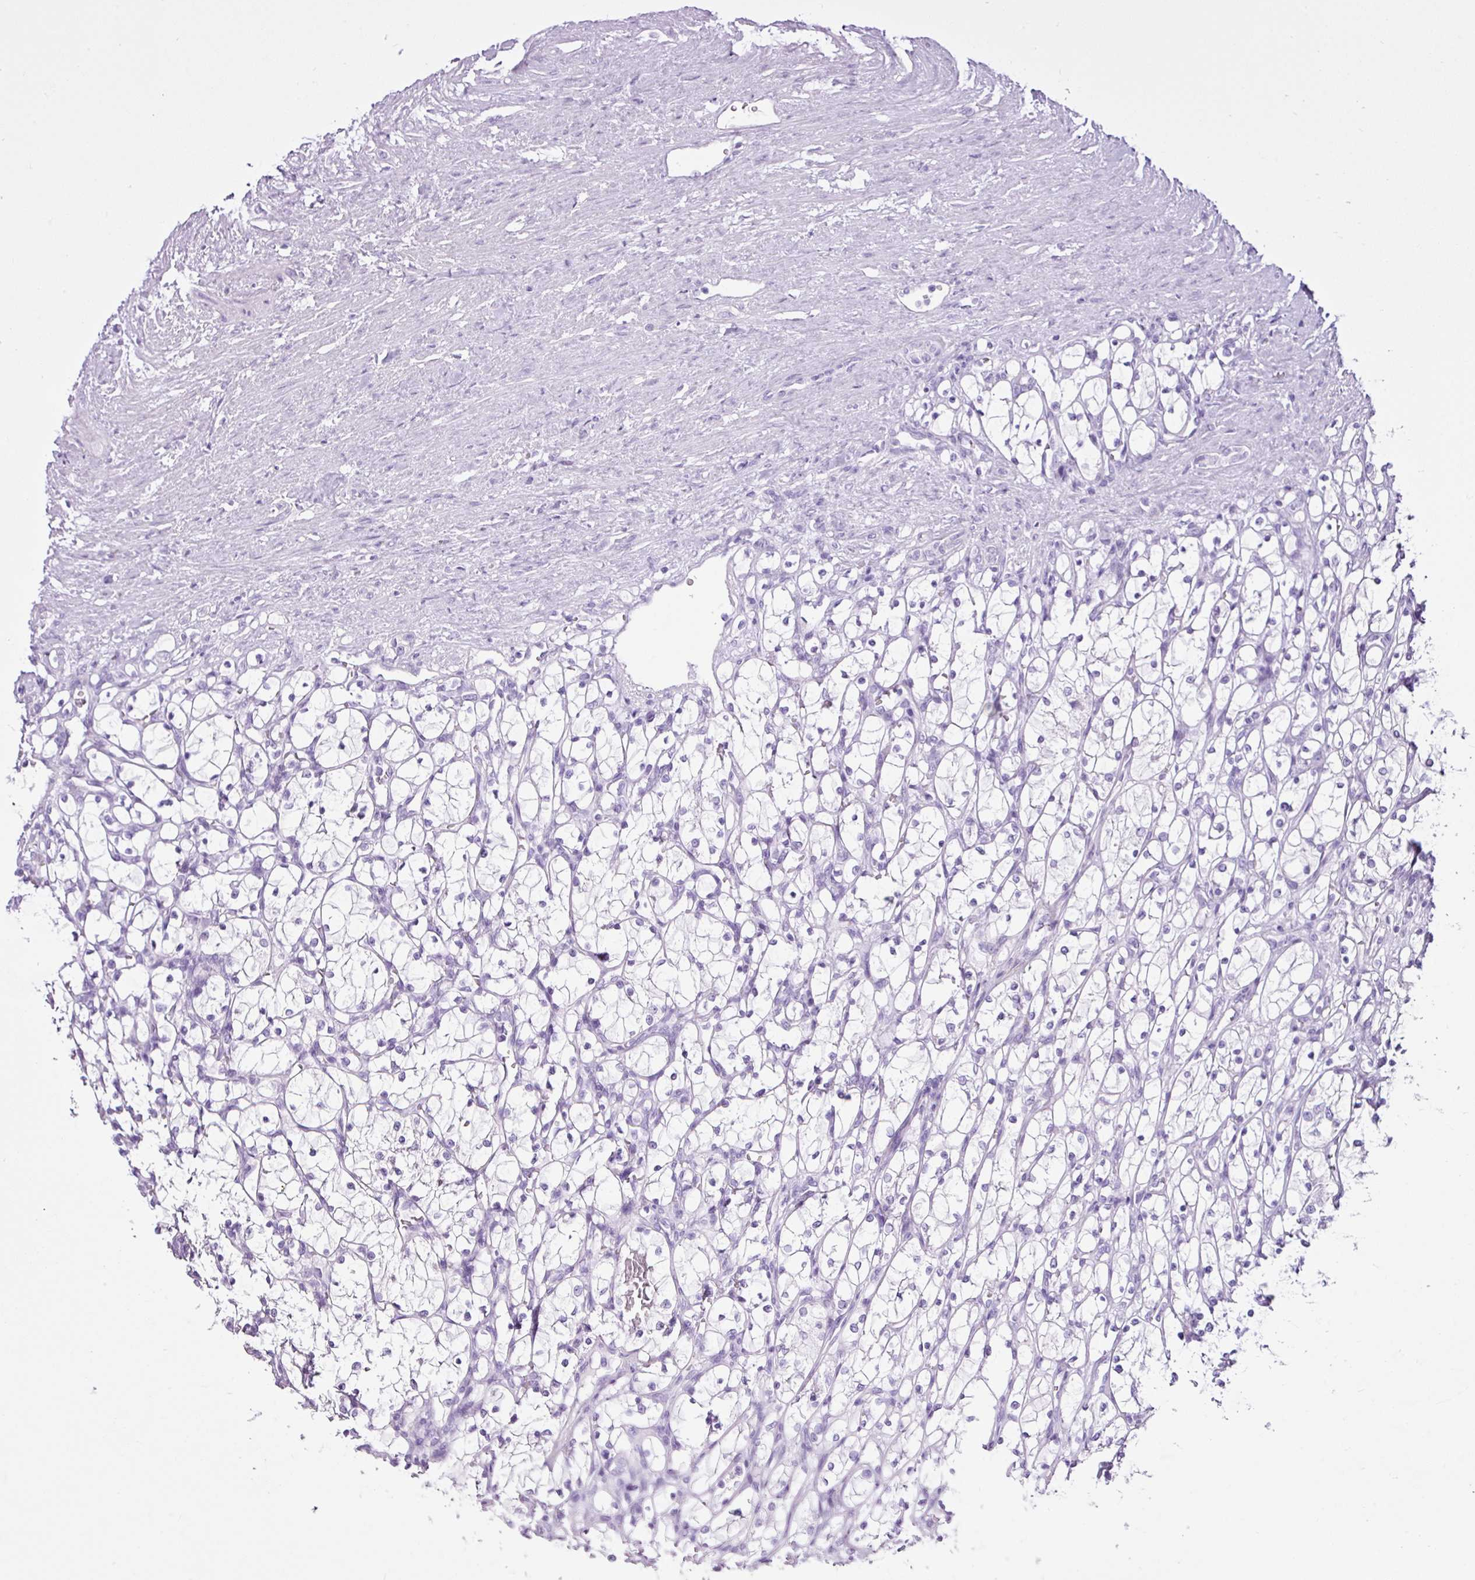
{"staining": {"intensity": "negative", "quantity": "none", "location": "none"}, "tissue": "renal cancer", "cell_type": "Tumor cells", "image_type": "cancer", "snomed": [{"axis": "morphology", "description": "Adenocarcinoma, NOS"}, {"axis": "topography", "description": "Kidney"}], "caption": "Immunohistochemical staining of adenocarcinoma (renal) shows no significant expression in tumor cells.", "gene": "LILRB4", "patient": {"sex": "female", "age": 69}}